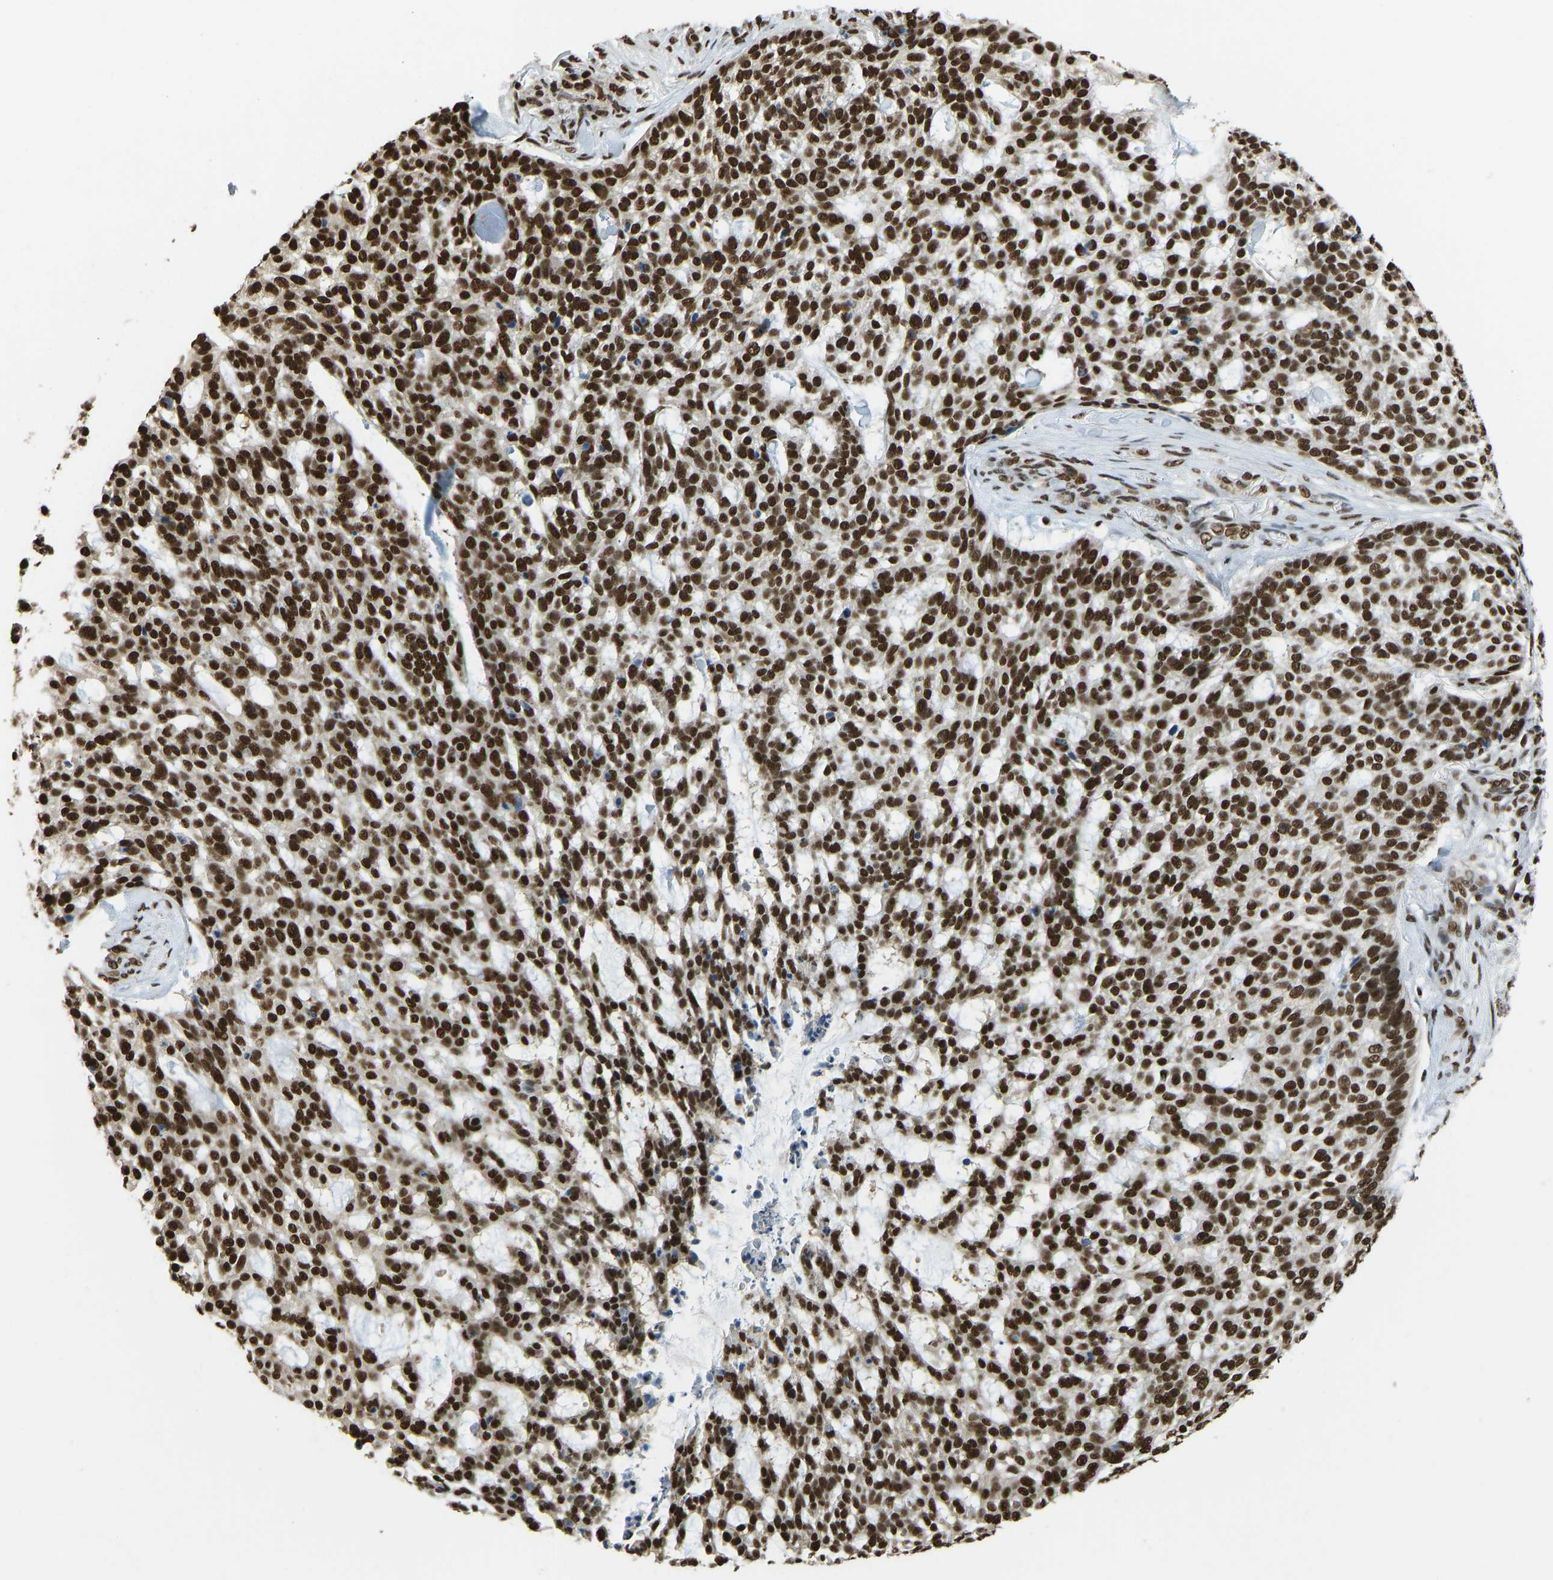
{"staining": {"intensity": "strong", "quantity": ">75%", "location": "nuclear"}, "tissue": "skin cancer", "cell_type": "Tumor cells", "image_type": "cancer", "snomed": [{"axis": "morphology", "description": "Basal cell carcinoma"}, {"axis": "topography", "description": "Skin"}], "caption": "Strong nuclear positivity for a protein is appreciated in about >75% of tumor cells of skin basal cell carcinoma using immunohistochemistry (IHC).", "gene": "ZSCAN20", "patient": {"sex": "female", "age": 64}}